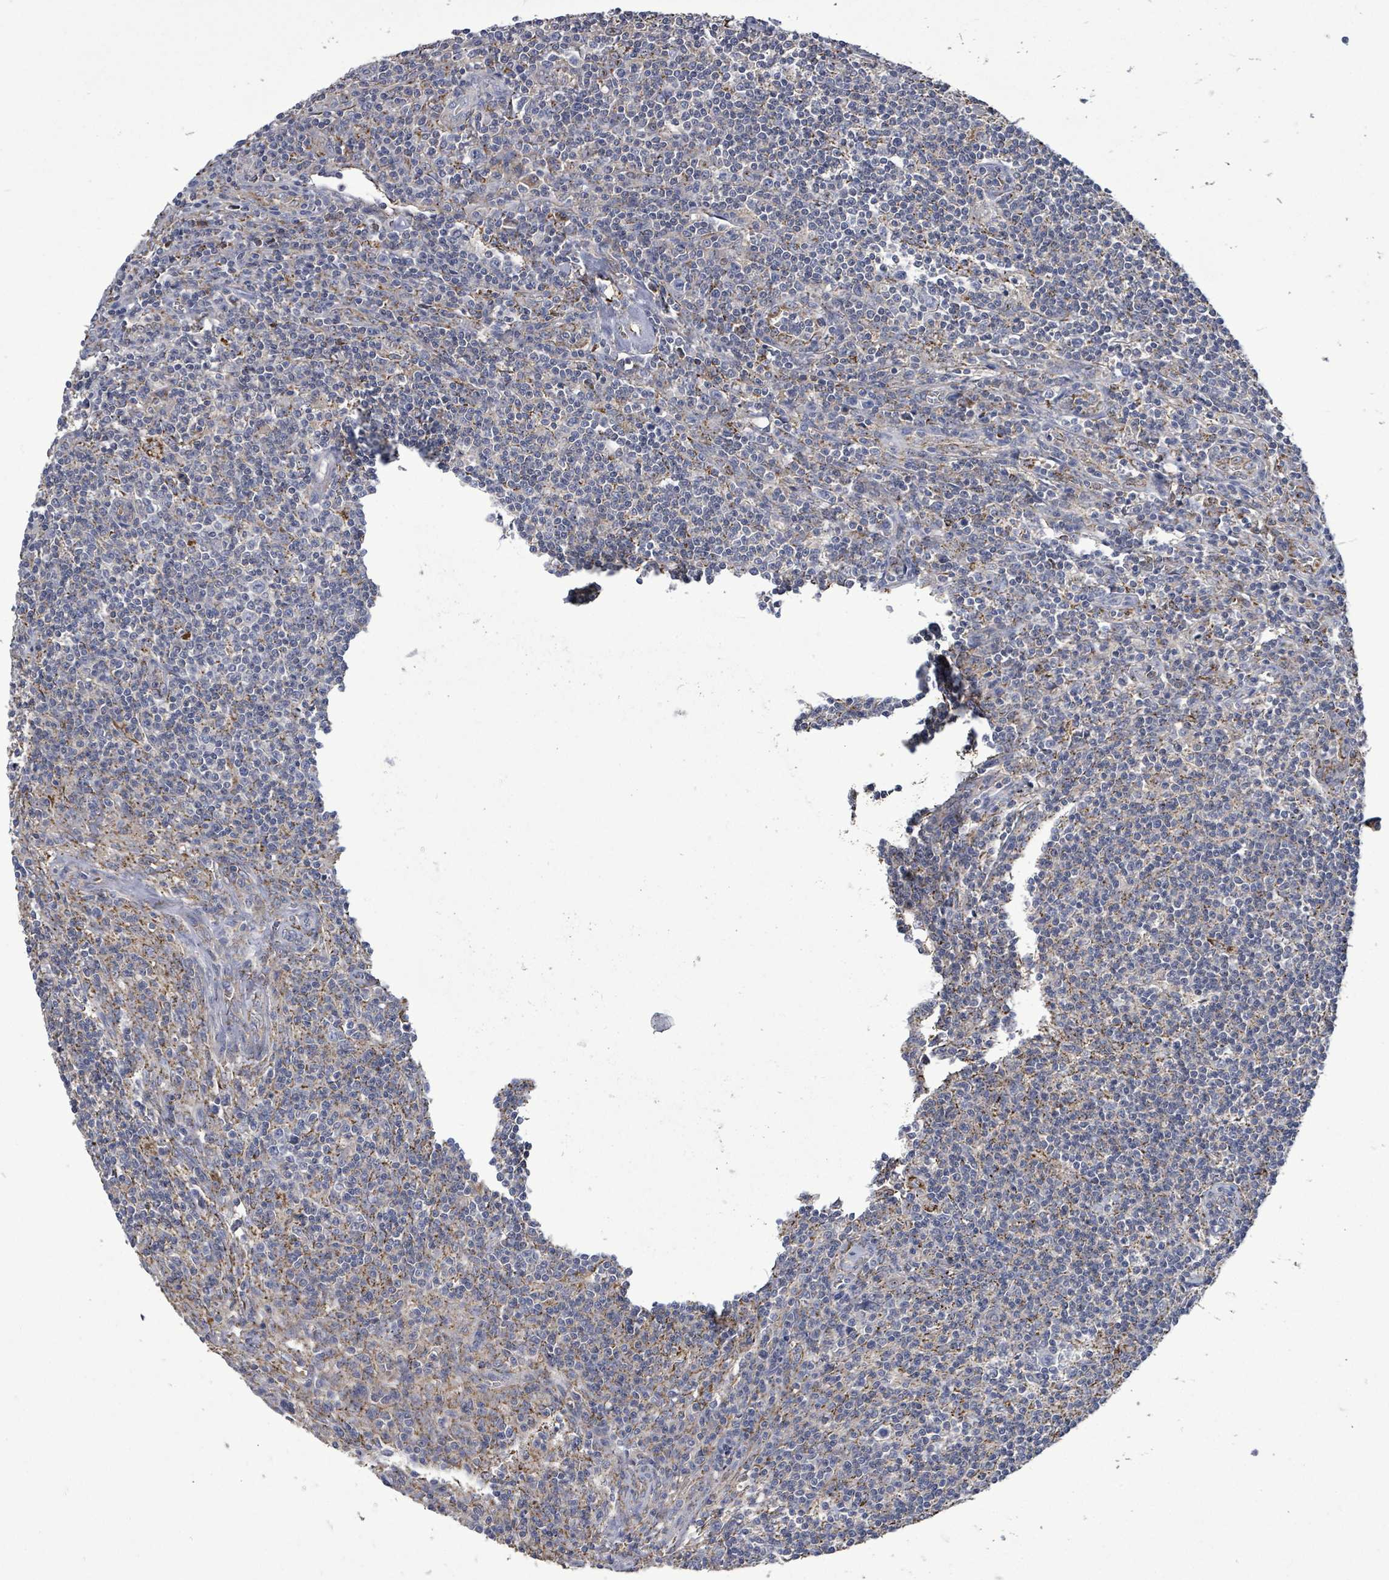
{"staining": {"intensity": "moderate", "quantity": "<25%", "location": "cytoplasmic/membranous"}, "tissue": "lymphoma", "cell_type": "Tumor cells", "image_type": "cancer", "snomed": [{"axis": "morphology", "description": "Hodgkin's disease, NOS"}, {"axis": "topography", "description": "Lymph node"}], "caption": "Lymphoma stained for a protein (brown) exhibits moderate cytoplasmic/membranous positive expression in about <25% of tumor cells.", "gene": "MTMR12", "patient": {"sex": "male", "age": 83}}